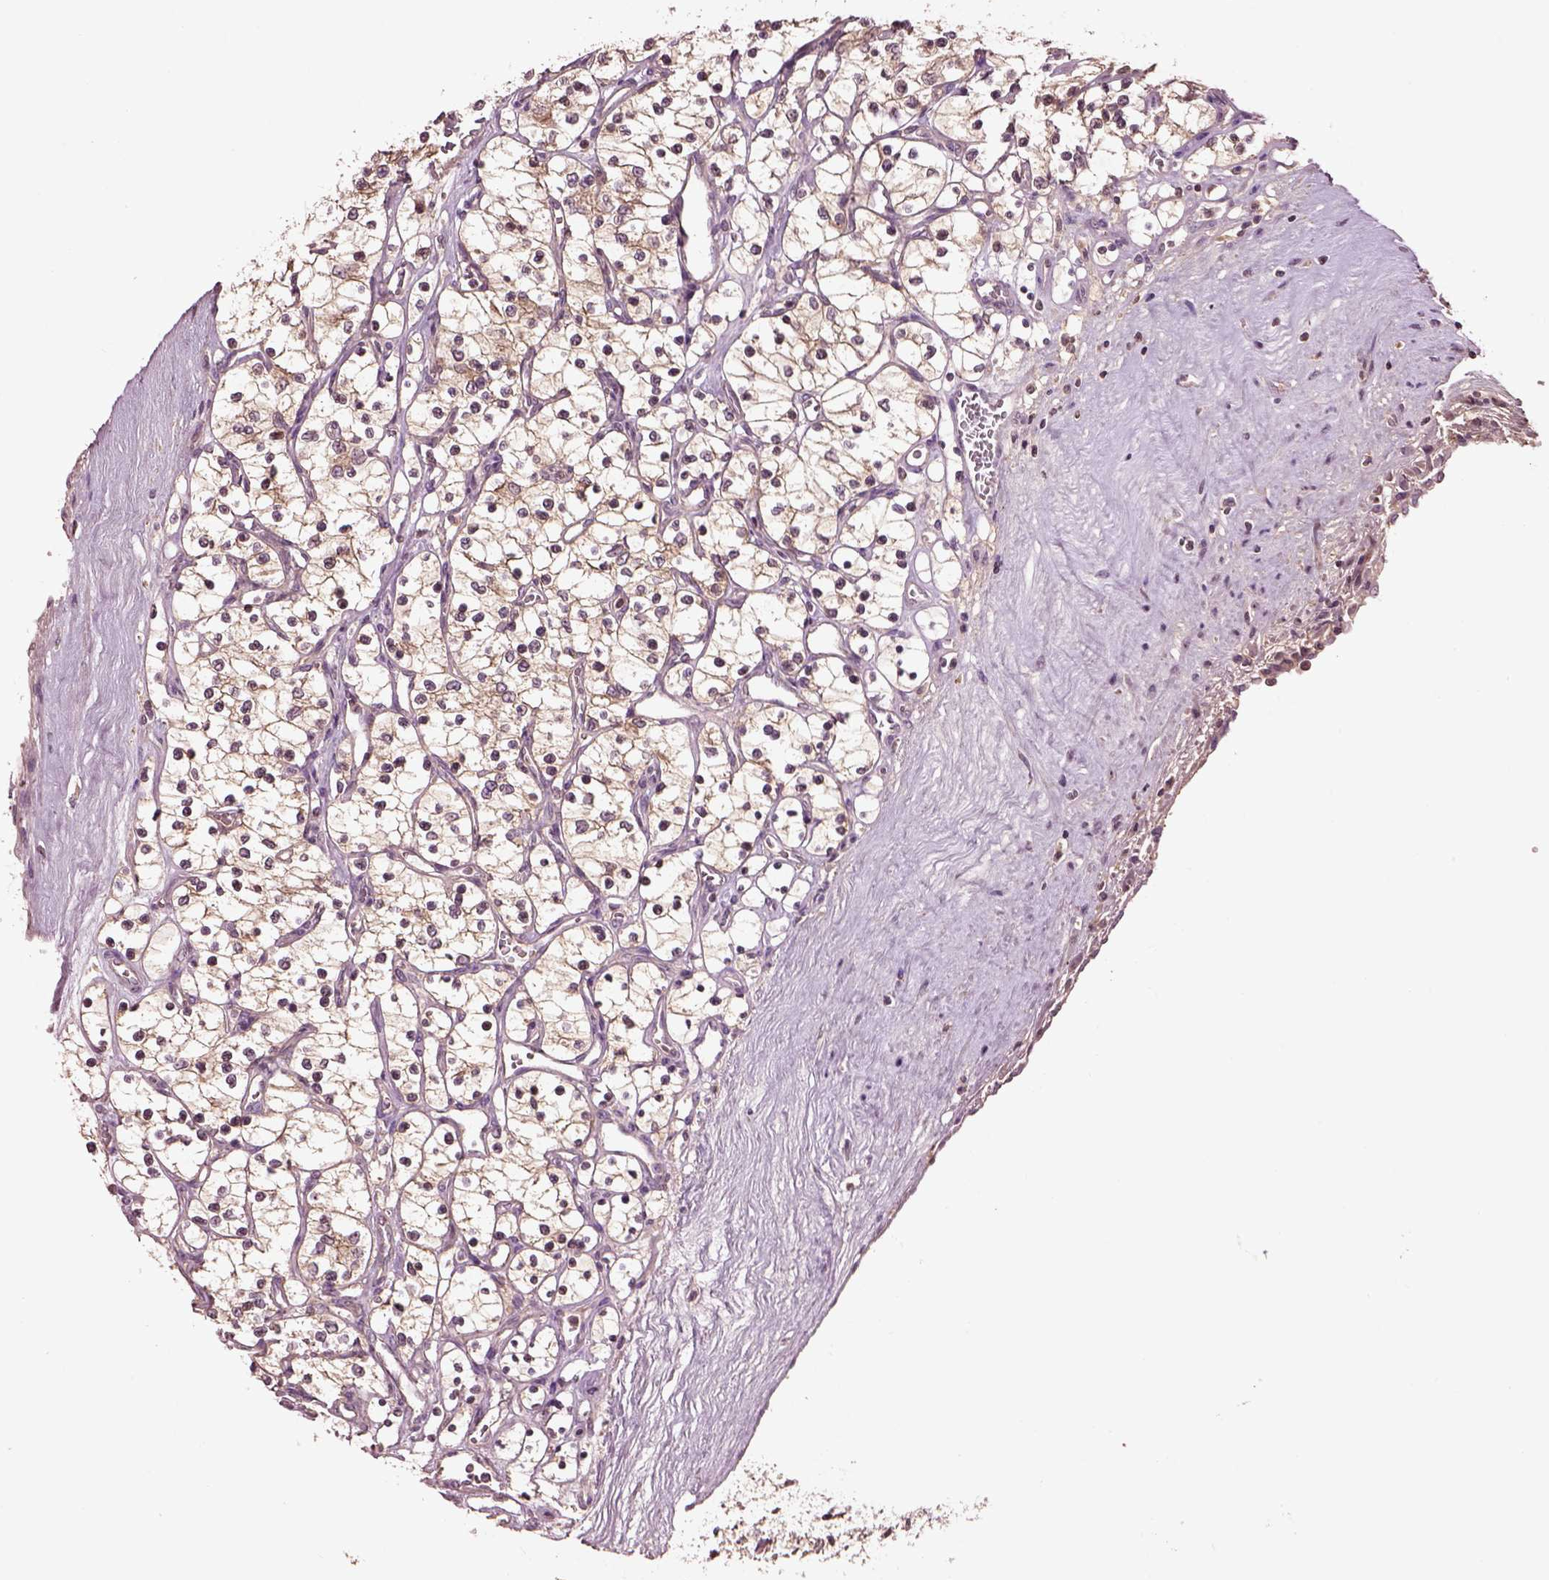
{"staining": {"intensity": "weak", "quantity": "25%-75%", "location": "cytoplasmic/membranous"}, "tissue": "renal cancer", "cell_type": "Tumor cells", "image_type": "cancer", "snomed": [{"axis": "morphology", "description": "Adenocarcinoma, NOS"}, {"axis": "topography", "description": "Kidney"}], "caption": "Renal adenocarcinoma stained with immunohistochemistry displays weak cytoplasmic/membranous expression in approximately 25%-75% of tumor cells.", "gene": "MTHFS", "patient": {"sex": "female", "age": 69}}